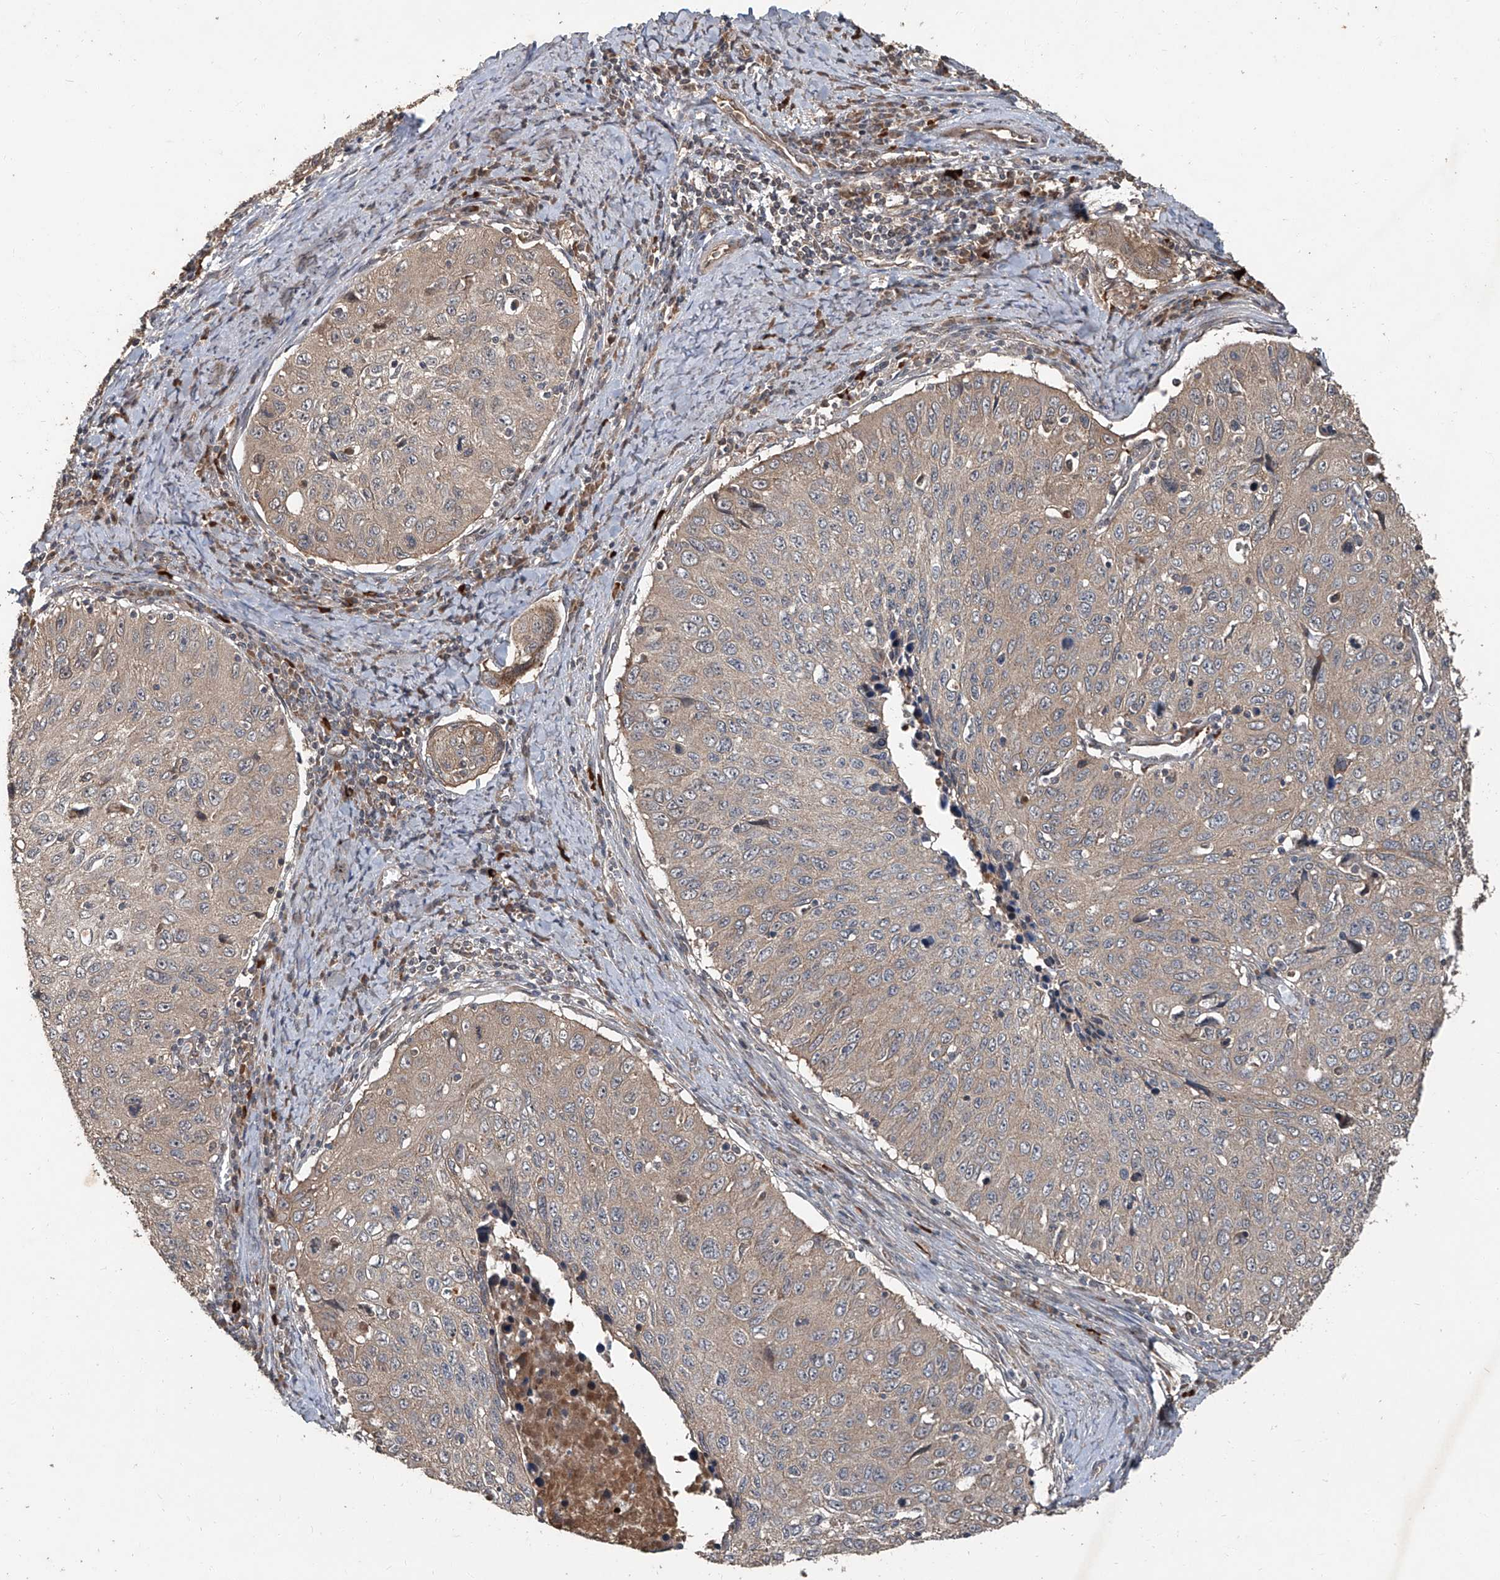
{"staining": {"intensity": "weak", "quantity": "25%-75%", "location": "cytoplasmic/membranous"}, "tissue": "cervical cancer", "cell_type": "Tumor cells", "image_type": "cancer", "snomed": [{"axis": "morphology", "description": "Squamous cell carcinoma, NOS"}, {"axis": "topography", "description": "Cervix"}], "caption": "High-magnification brightfield microscopy of cervical cancer (squamous cell carcinoma) stained with DAB (brown) and counterstained with hematoxylin (blue). tumor cells exhibit weak cytoplasmic/membranous expression is identified in approximately25%-75% of cells. (DAB IHC with brightfield microscopy, high magnification).", "gene": "CCN1", "patient": {"sex": "female", "age": 53}}